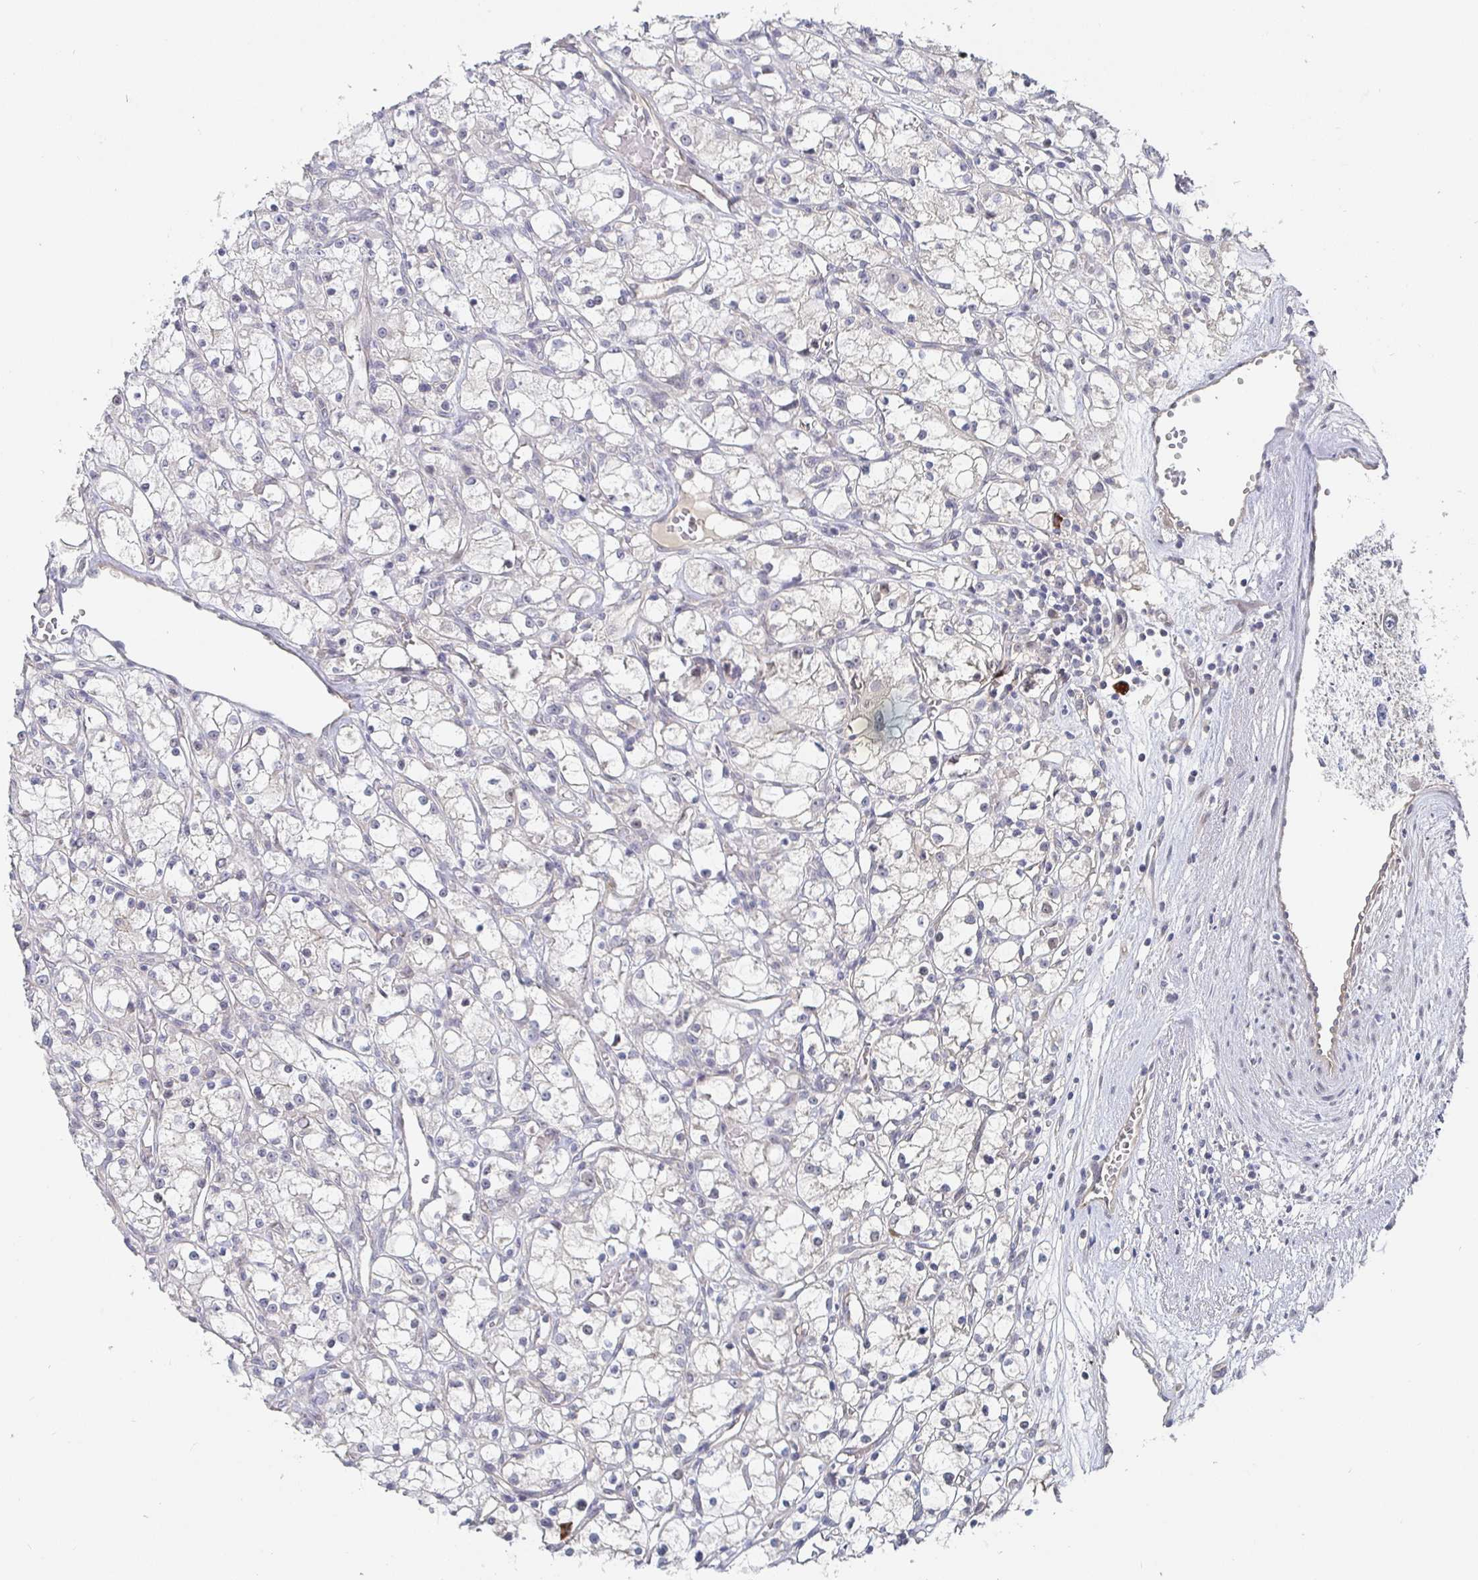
{"staining": {"intensity": "negative", "quantity": "none", "location": "none"}, "tissue": "renal cancer", "cell_type": "Tumor cells", "image_type": "cancer", "snomed": [{"axis": "morphology", "description": "Adenocarcinoma, NOS"}, {"axis": "topography", "description": "Kidney"}], "caption": "The immunohistochemistry histopathology image has no significant positivity in tumor cells of renal cancer (adenocarcinoma) tissue. (DAB (3,3'-diaminobenzidine) immunohistochemistry (IHC) with hematoxylin counter stain).", "gene": "MEIS1", "patient": {"sex": "female", "age": 59}}